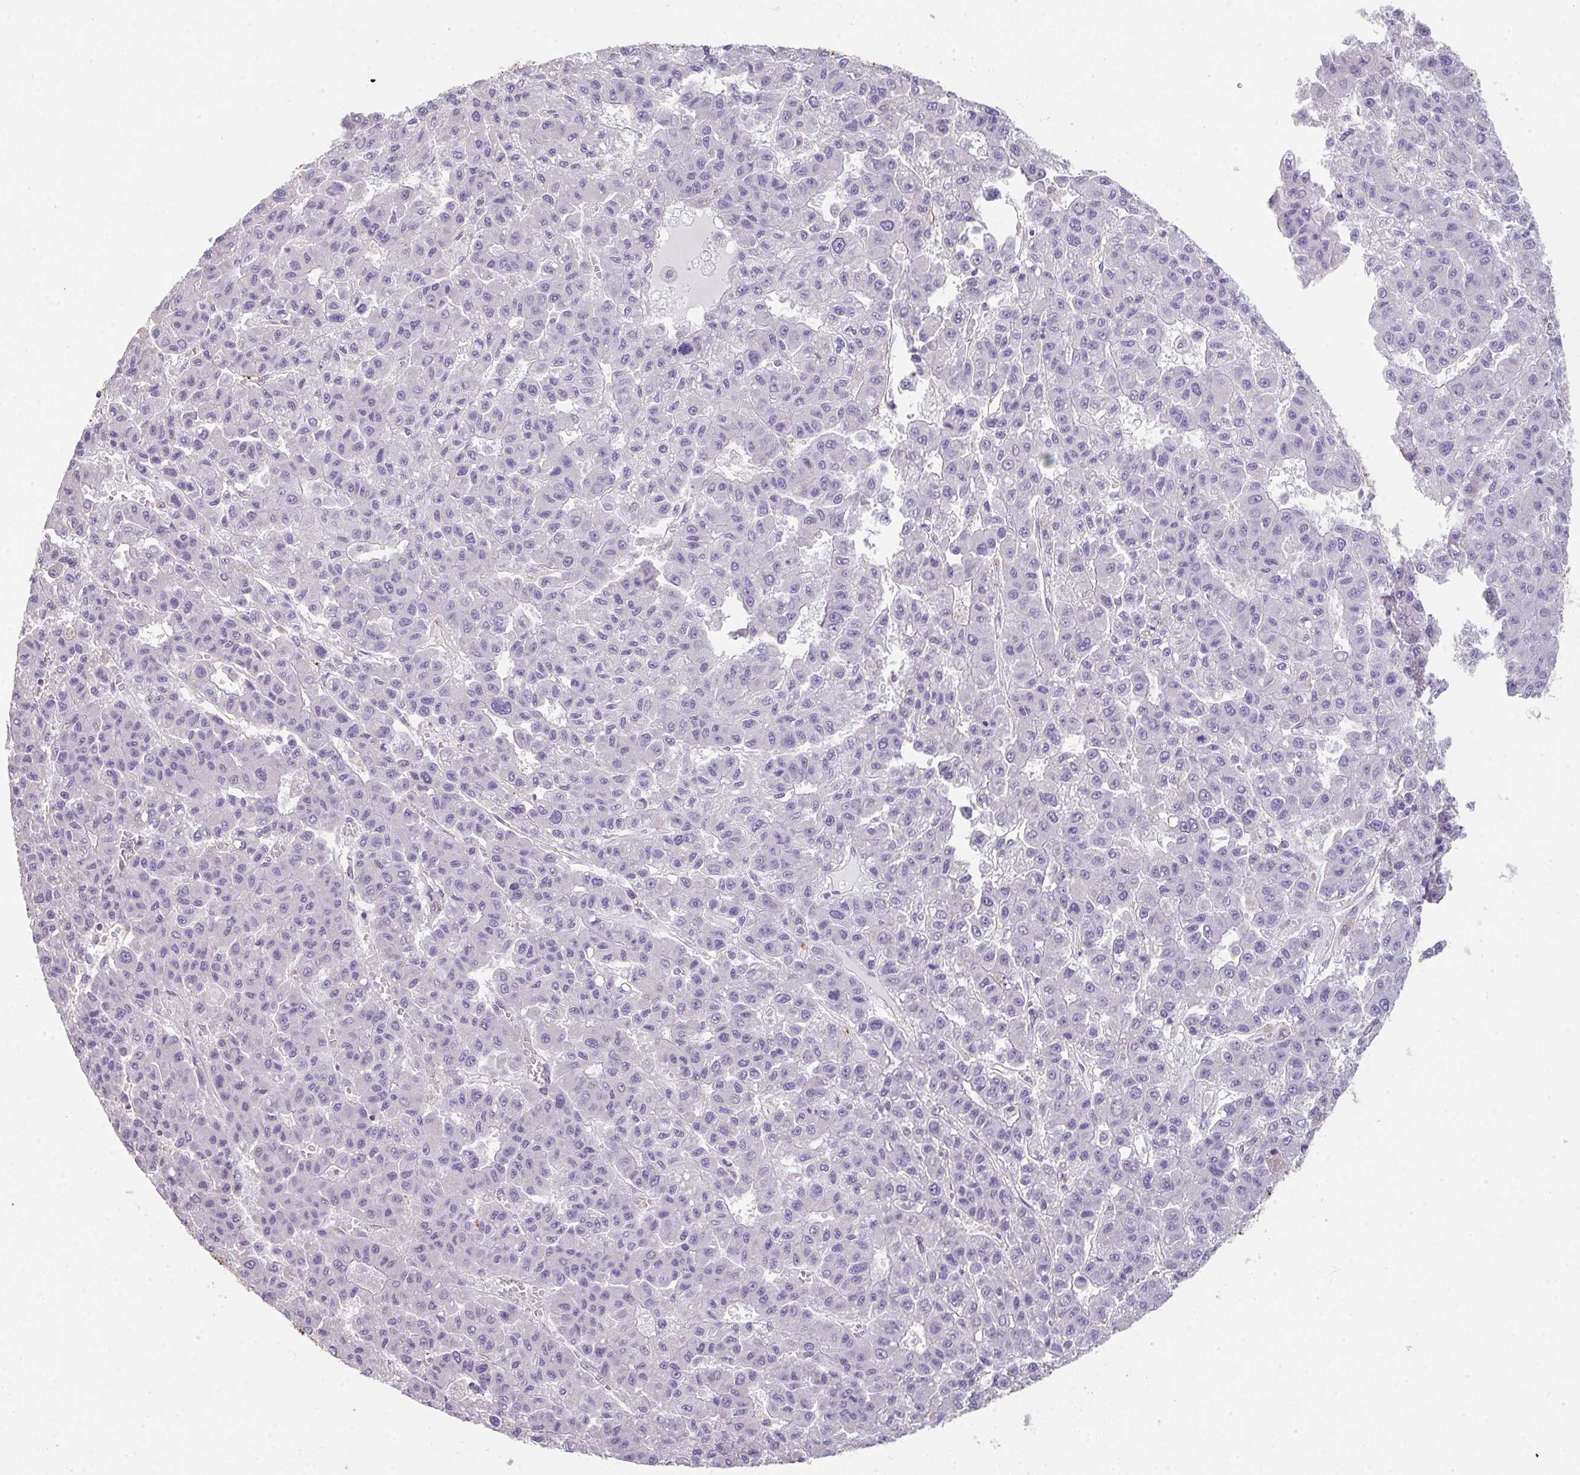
{"staining": {"intensity": "negative", "quantity": "none", "location": "none"}, "tissue": "liver cancer", "cell_type": "Tumor cells", "image_type": "cancer", "snomed": [{"axis": "morphology", "description": "Carcinoma, Hepatocellular, NOS"}, {"axis": "topography", "description": "Liver"}], "caption": "Tumor cells are negative for protein expression in human liver hepatocellular carcinoma. (IHC, brightfield microscopy, high magnification).", "gene": "DBN1", "patient": {"sex": "male", "age": 70}}